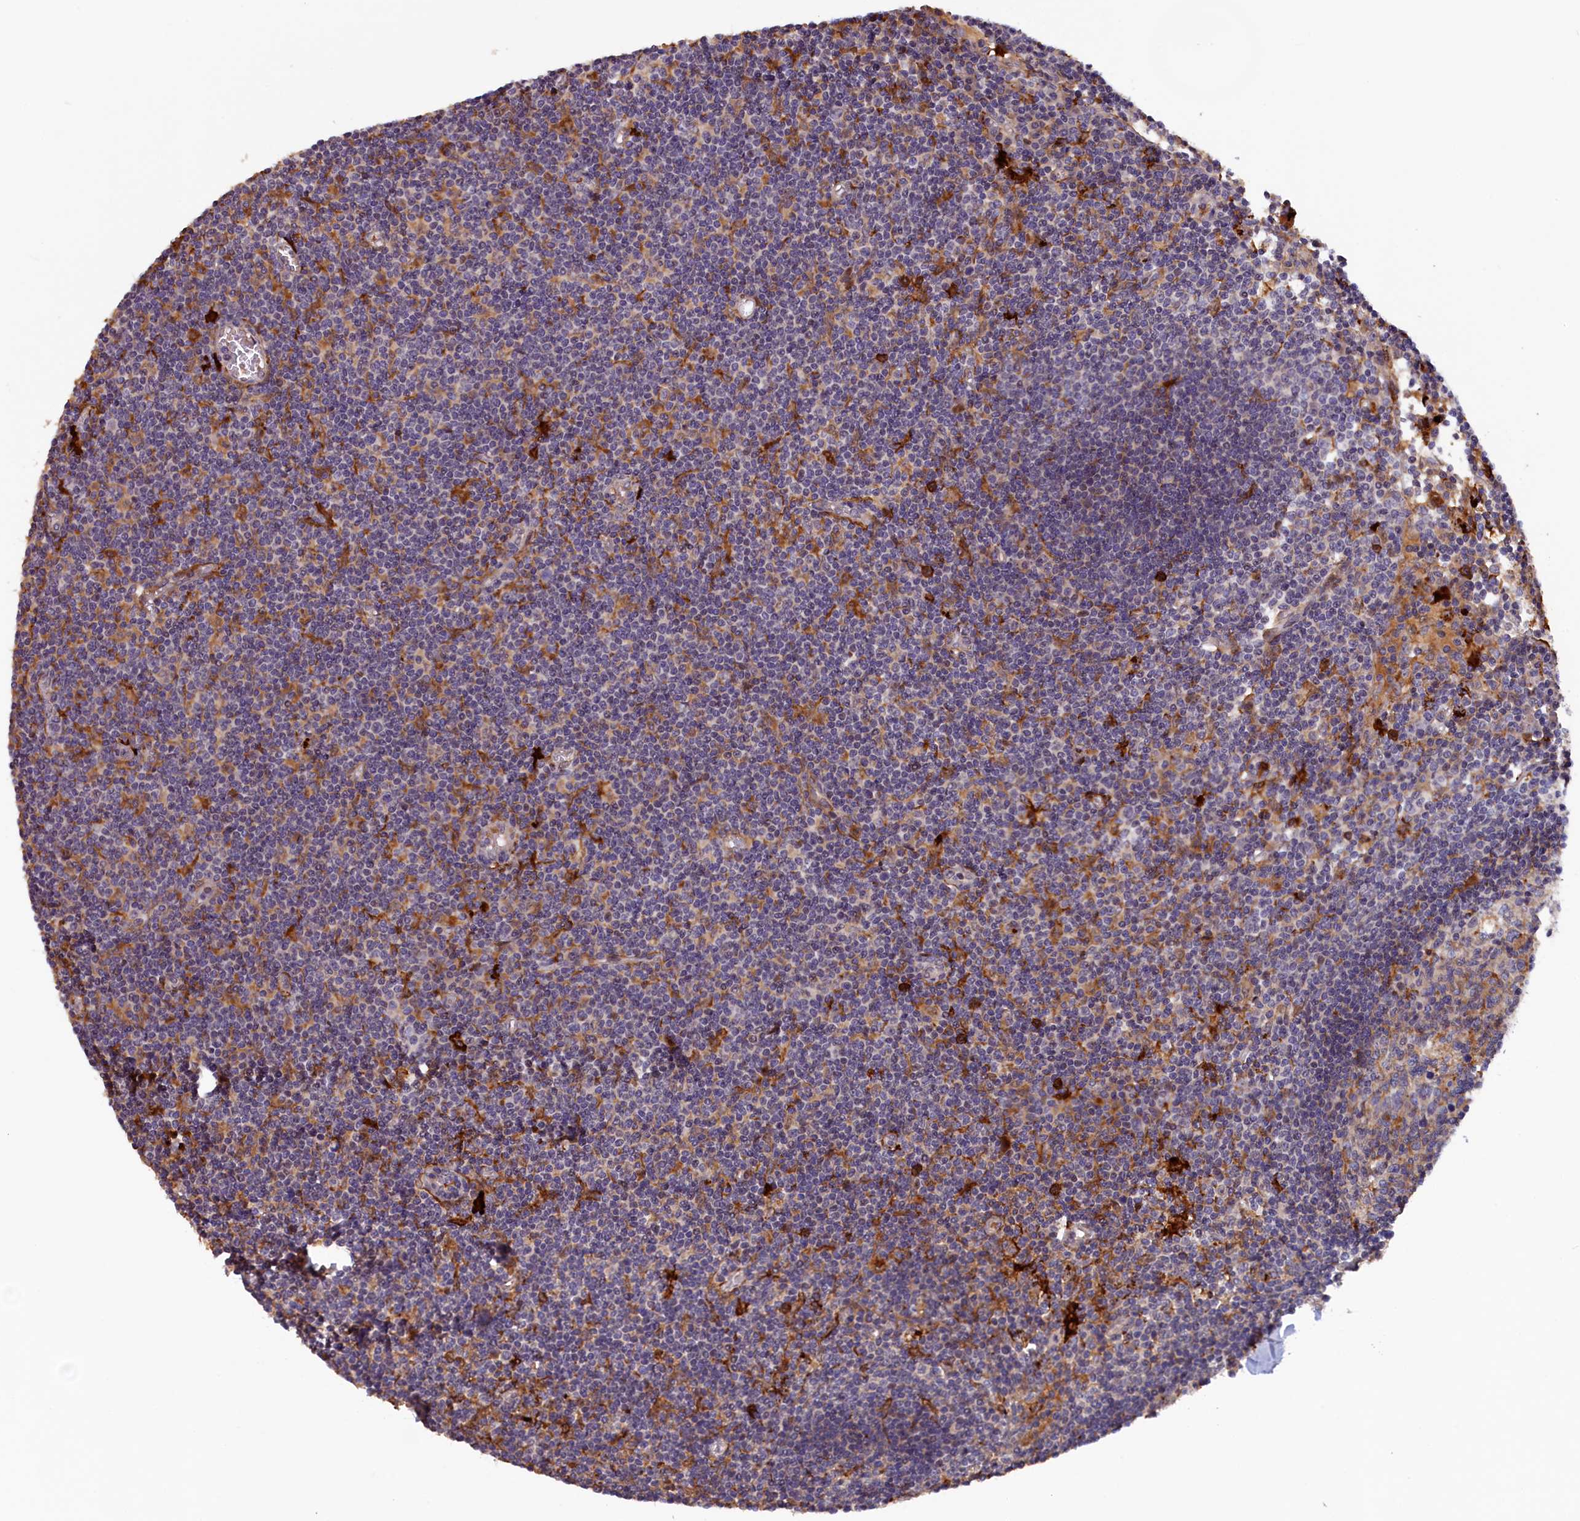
{"staining": {"intensity": "negative", "quantity": "none", "location": "none"}, "tissue": "lymph node", "cell_type": "Germinal center cells", "image_type": "normal", "snomed": [{"axis": "morphology", "description": "Normal tissue, NOS"}, {"axis": "topography", "description": "Lymph node"}], "caption": "The immunohistochemistry (IHC) histopathology image has no significant staining in germinal center cells of lymph node.", "gene": "FERMT1", "patient": {"sex": "female", "age": 55}}